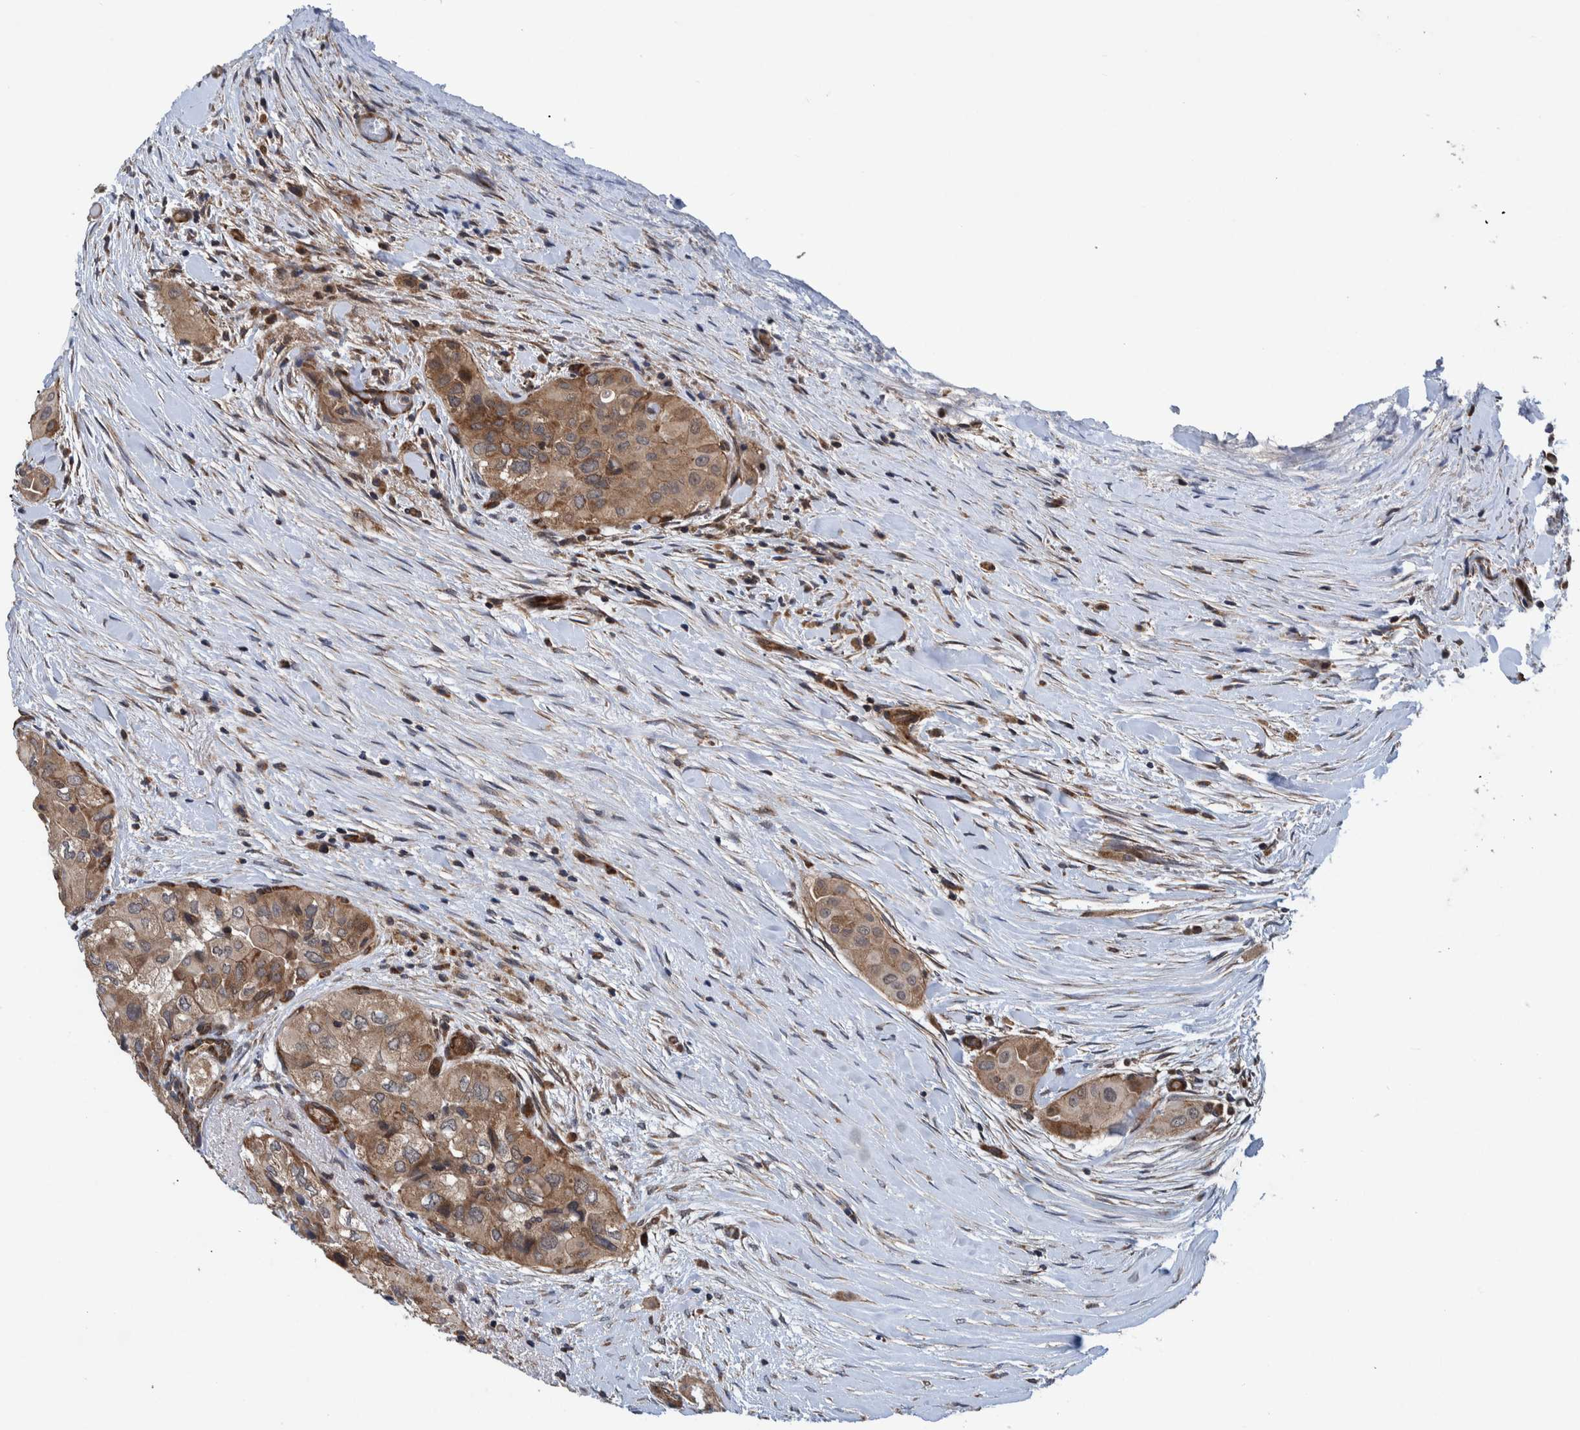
{"staining": {"intensity": "moderate", "quantity": ">75%", "location": "cytoplasmic/membranous"}, "tissue": "thyroid cancer", "cell_type": "Tumor cells", "image_type": "cancer", "snomed": [{"axis": "morphology", "description": "Papillary adenocarcinoma, NOS"}, {"axis": "topography", "description": "Thyroid gland"}], "caption": "Tumor cells show medium levels of moderate cytoplasmic/membranous expression in about >75% of cells in human thyroid cancer (papillary adenocarcinoma).", "gene": "MRPS7", "patient": {"sex": "female", "age": 59}}